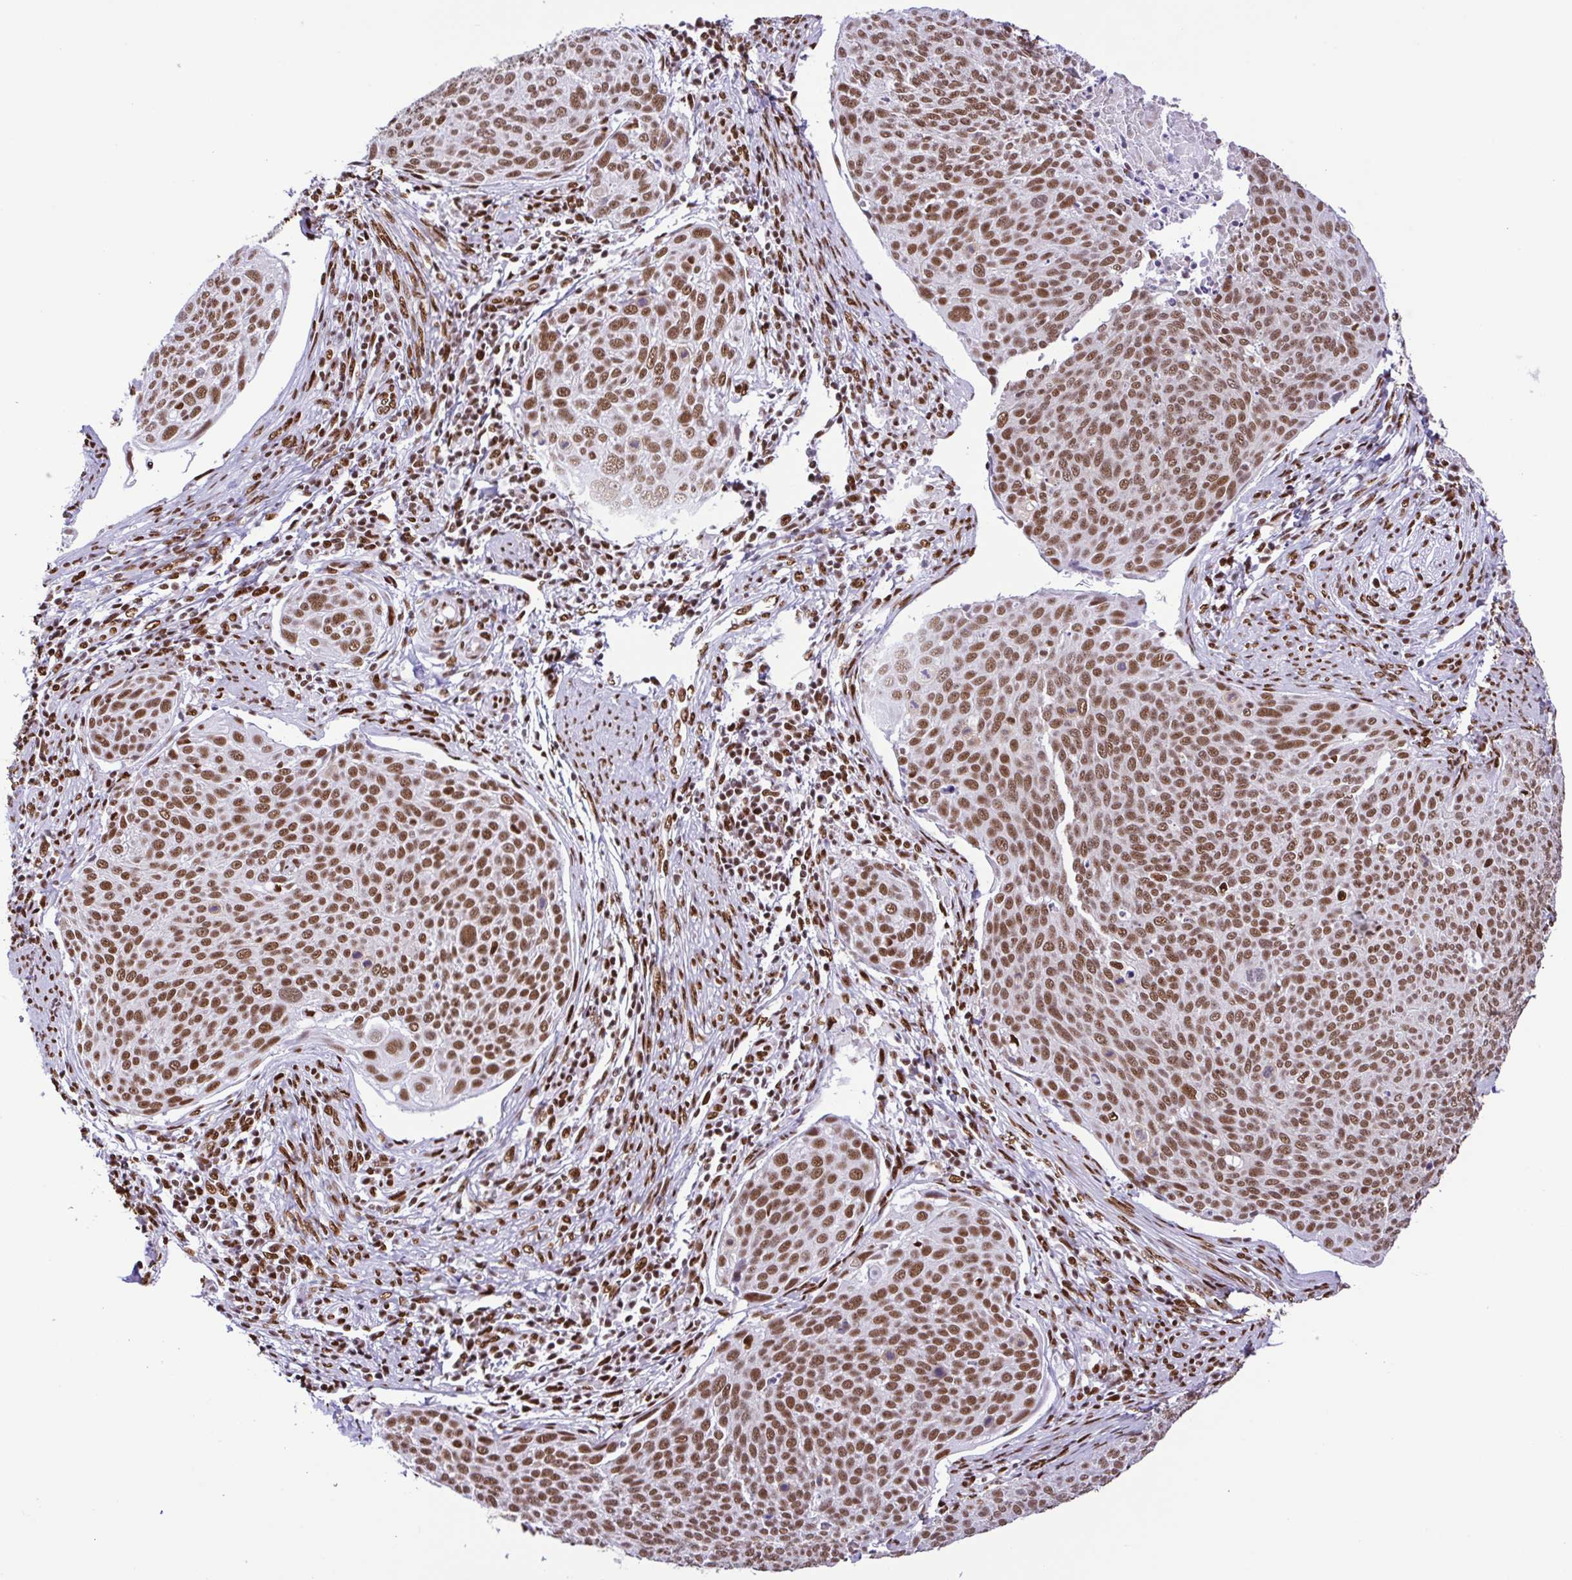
{"staining": {"intensity": "moderate", "quantity": ">75%", "location": "nuclear"}, "tissue": "cervical cancer", "cell_type": "Tumor cells", "image_type": "cancer", "snomed": [{"axis": "morphology", "description": "Squamous cell carcinoma, NOS"}, {"axis": "topography", "description": "Cervix"}], "caption": "This photomicrograph demonstrates IHC staining of human squamous cell carcinoma (cervical), with medium moderate nuclear expression in about >75% of tumor cells.", "gene": "TRIM28", "patient": {"sex": "female", "age": 39}}